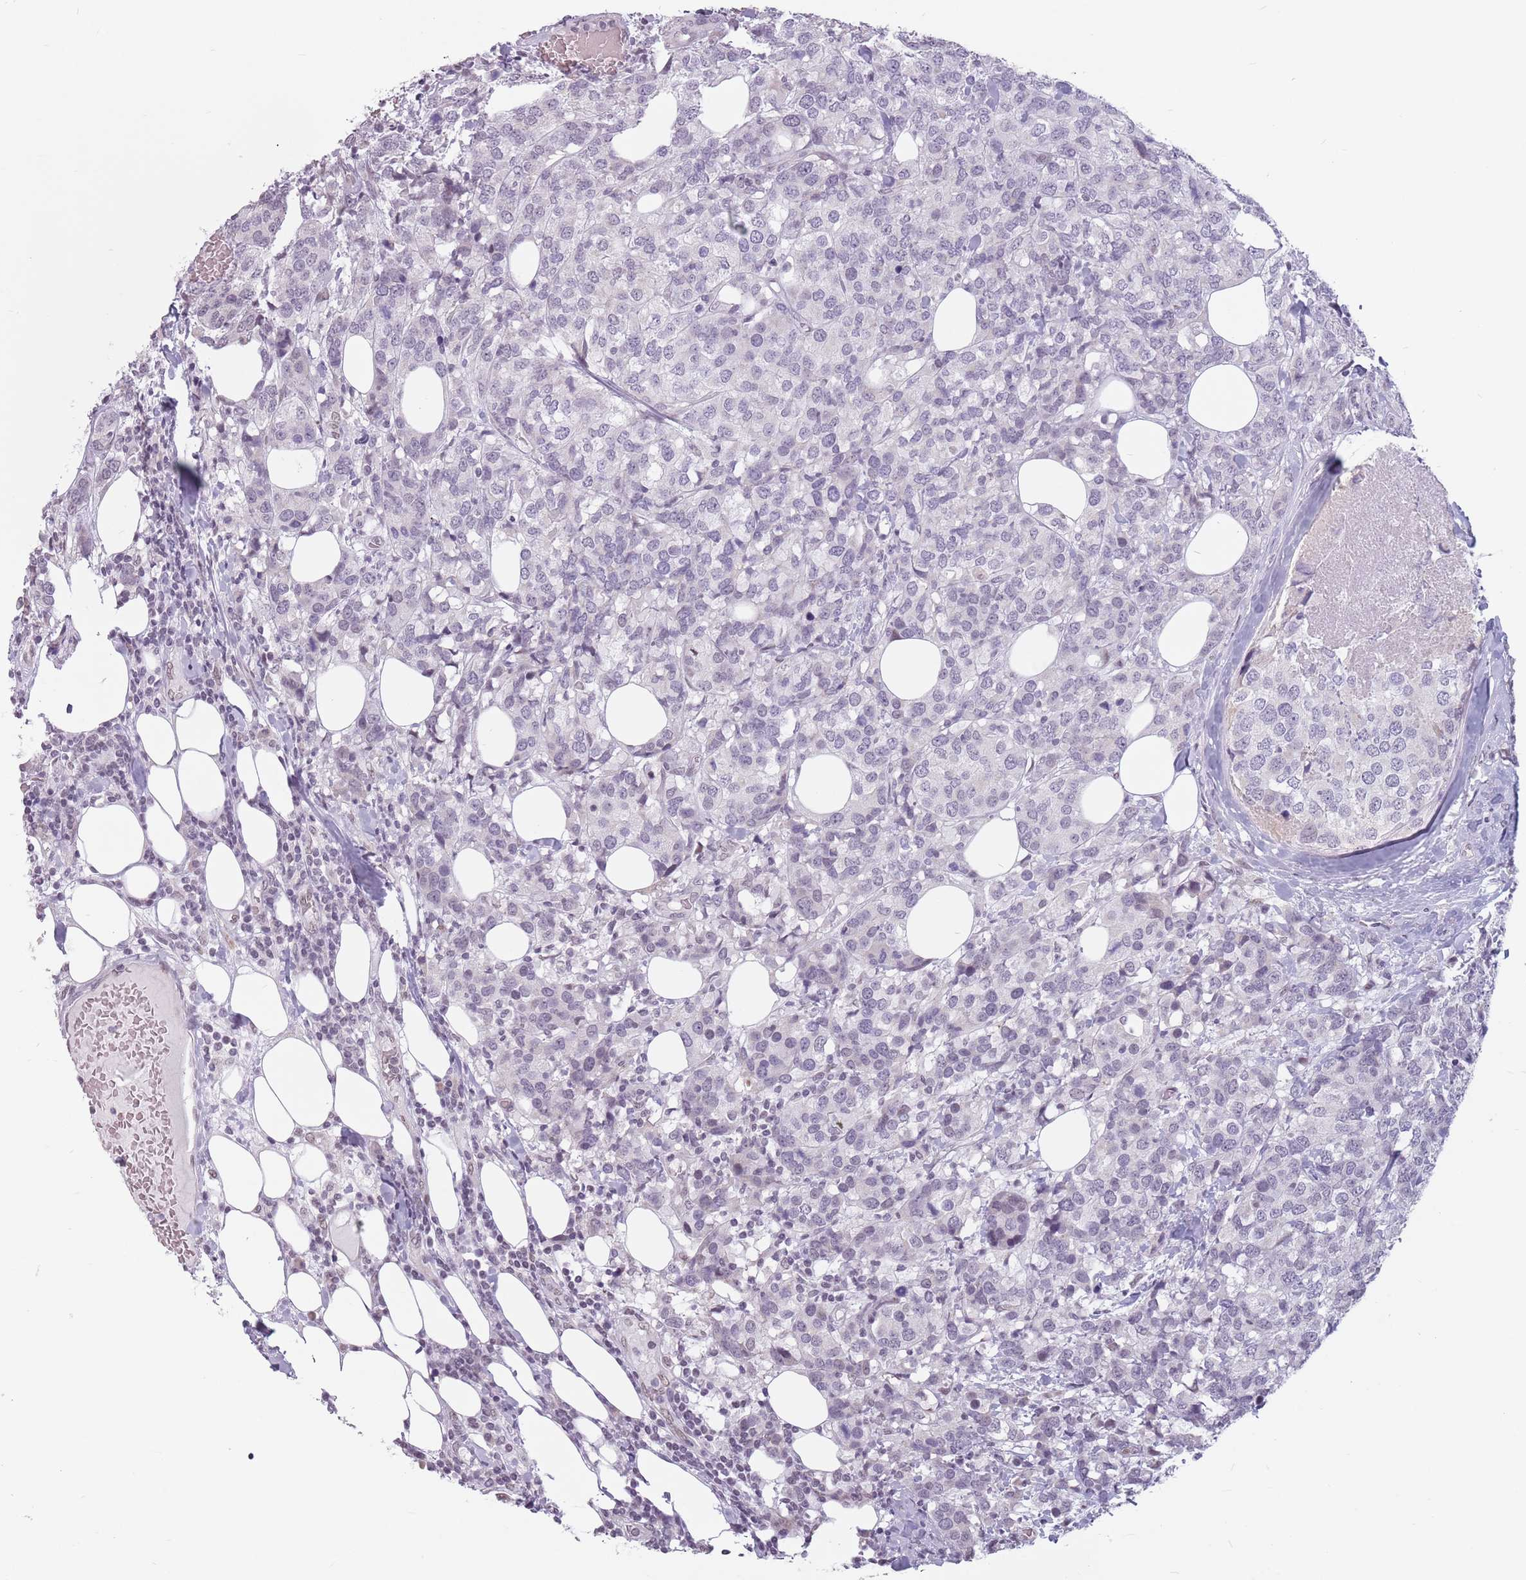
{"staining": {"intensity": "negative", "quantity": "none", "location": "none"}, "tissue": "breast cancer", "cell_type": "Tumor cells", "image_type": "cancer", "snomed": [{"axis": "morphology", "description": "Lobular carcinoma"}, {"axis": "topography", "description": "Breast"}], "caption": "High power microscopy micrograph of an IHC image of lobular carcinoma (breast), revealing no significant staining in tumor cells.", "gene": "PTCHD1", "patient": {"sex": "female", "age": 59}}